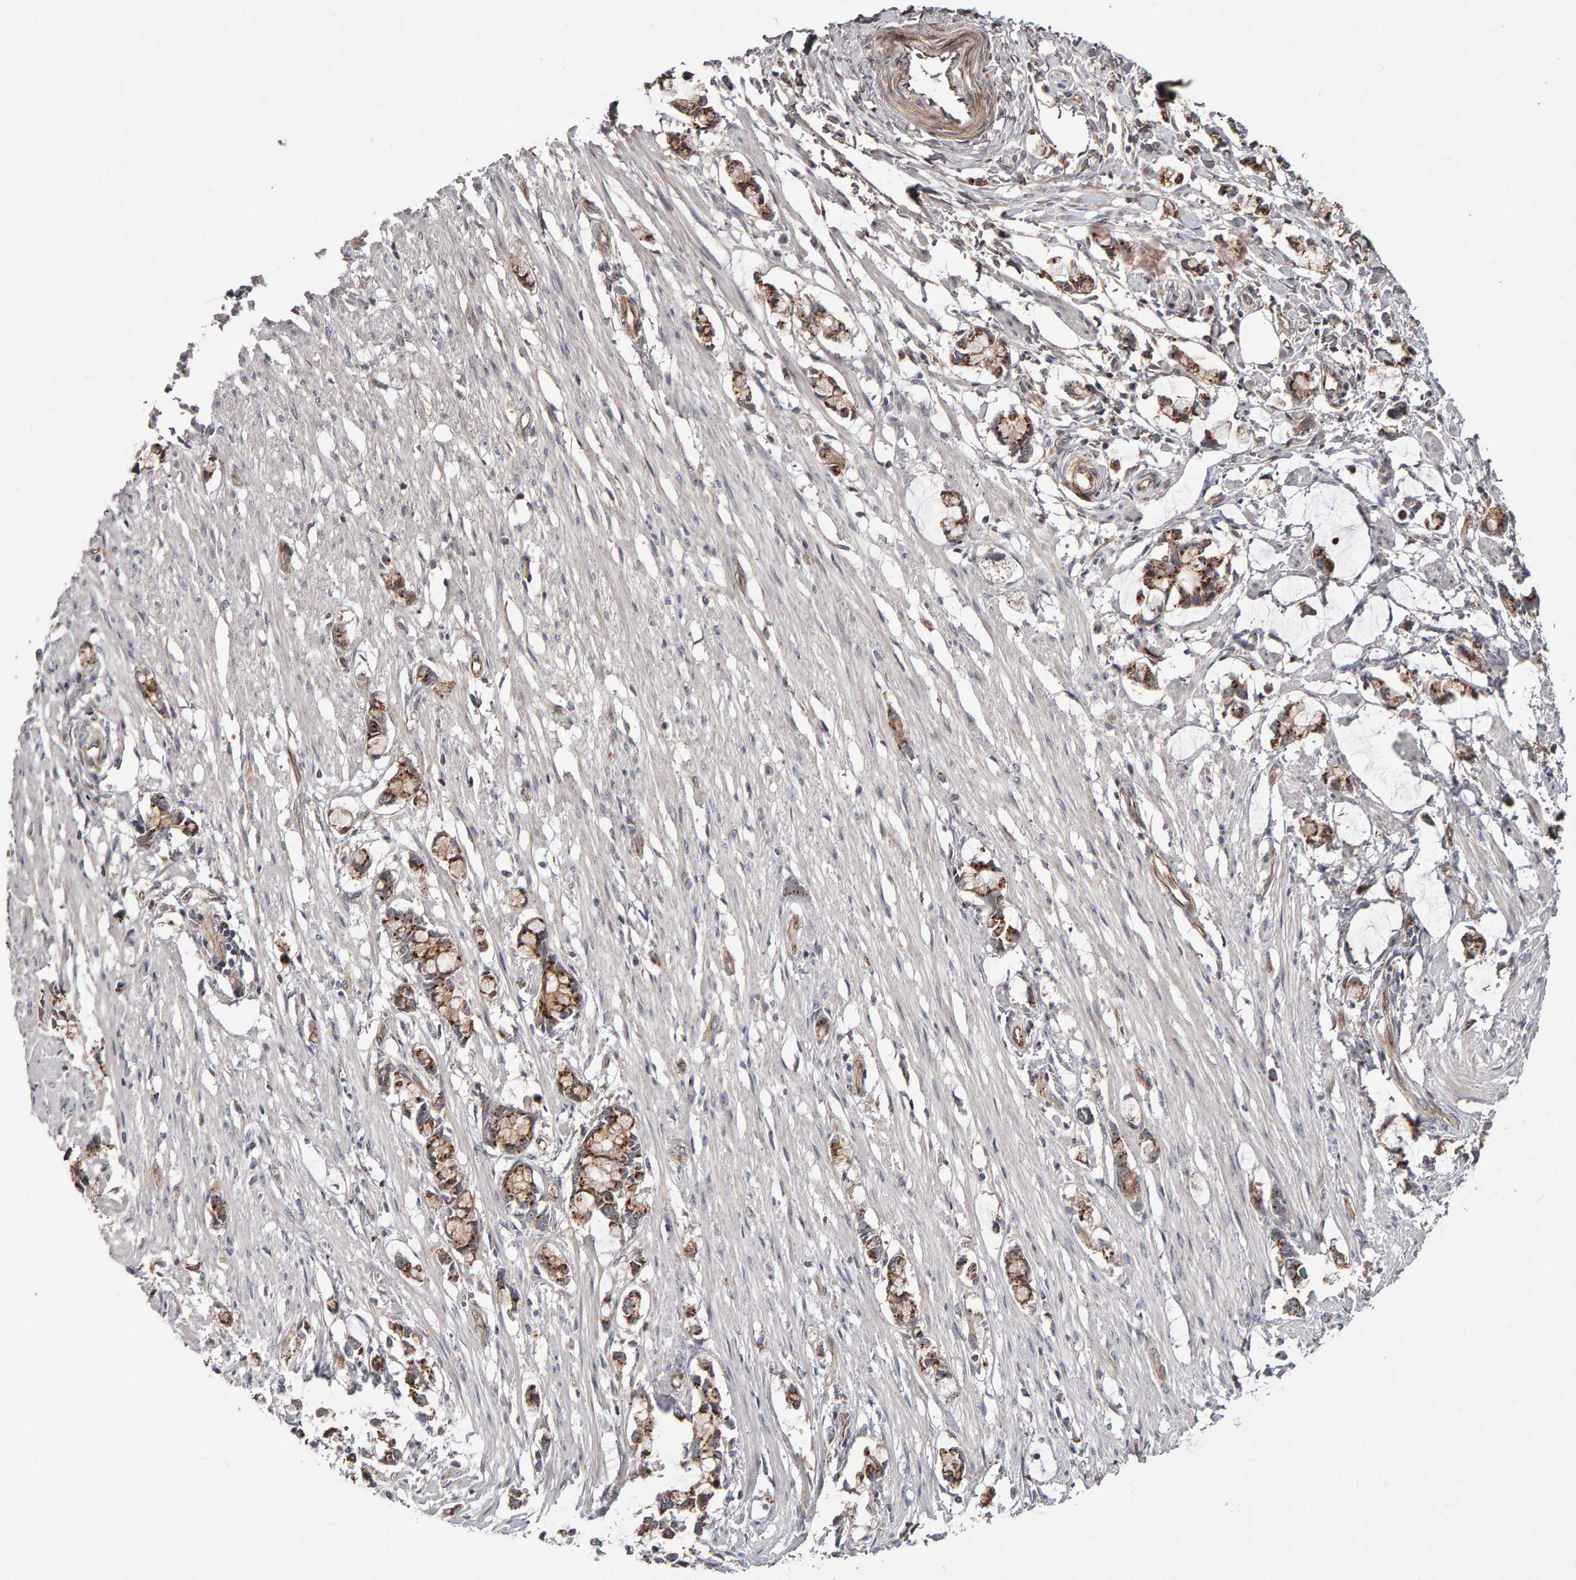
{"staining": {"intensity": "negative", "quantity": "none", "location": "none"}, "tissue": "smooth muscle", "cell_type": "Smooth muscle cells", "image_type": "normal", "snomed": [{"axis": "morphology", "description": "Normal tissue, NOS"}, {"axis": "morphology", "description": "Adenocarcinoma, NOS"}, {"axis": "topography", "description": "Smooth muscle"}, {"axis": "topography", "description": "Colon"}], "caption": "This is a image of IHC staining of unremarkable smooth muscle, which shows no positivity in smooth muscle cells. (DAB (3,3'-diaminobenzidine) immunohistochemistry with hematoxylin counter stain).", "gene": "CANT1", "patient": {"sex": "male", "age": 14}}